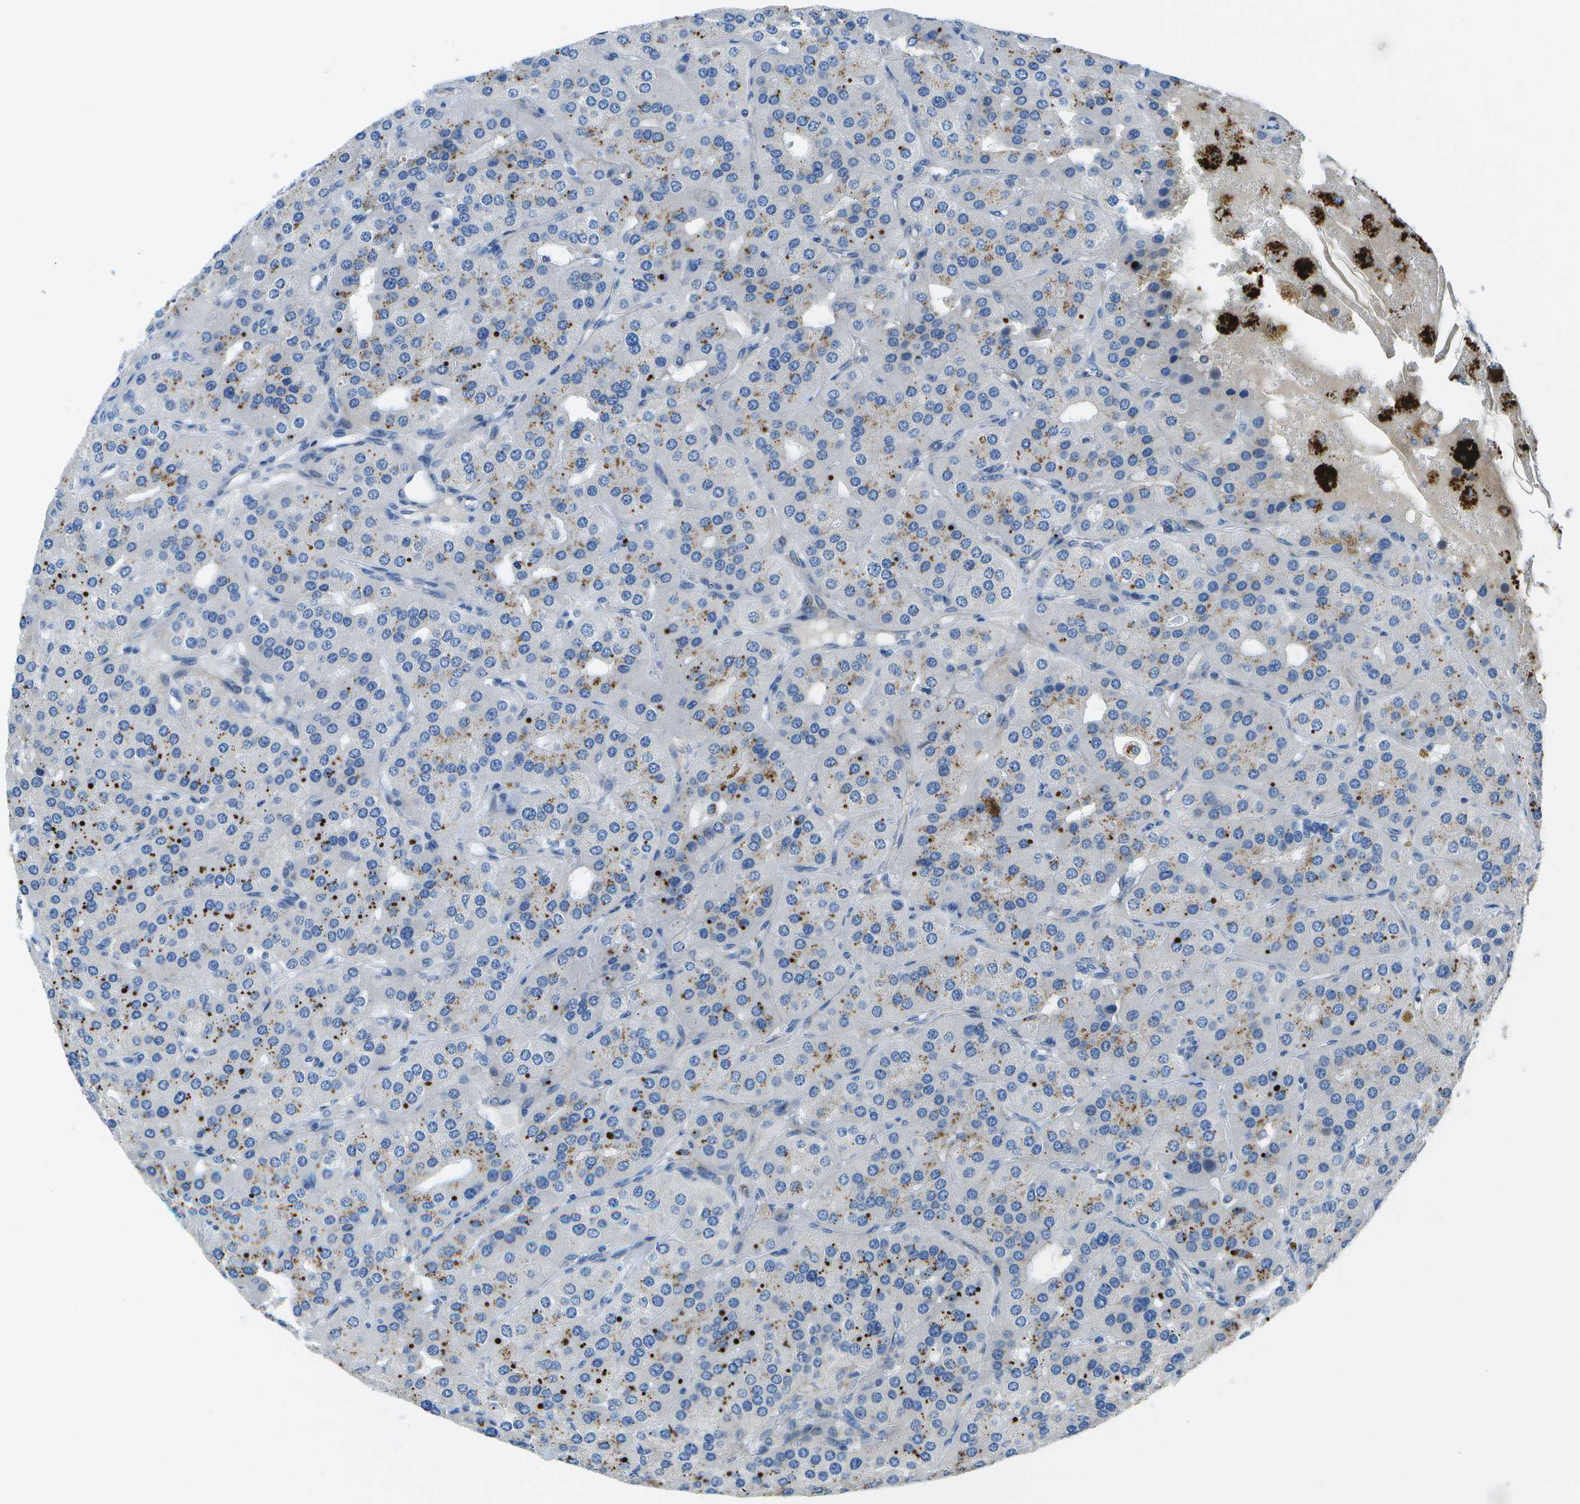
{"staining": {"intensity": "weak", "quantity": "<25%", "location": "cytoplasmic/membranous"}, "tissue": "parathyroid gland", "cell_type": "Glandular cells", "image_type": "normal", "snomed": [{"axis": "morphology", "description": "Normal tissue, NOS"}, {"axis": "morphology", "description": "Adenoma, NOS"}, {"axis": "topography", "description": "Parathyroid gland"}], "caption": "Parathyroid gland was stained to show a protein in brown. There is no significant positivity in glandular cells.", "gene": "DCT", "patient": {"sex": "female", "age": 86}}